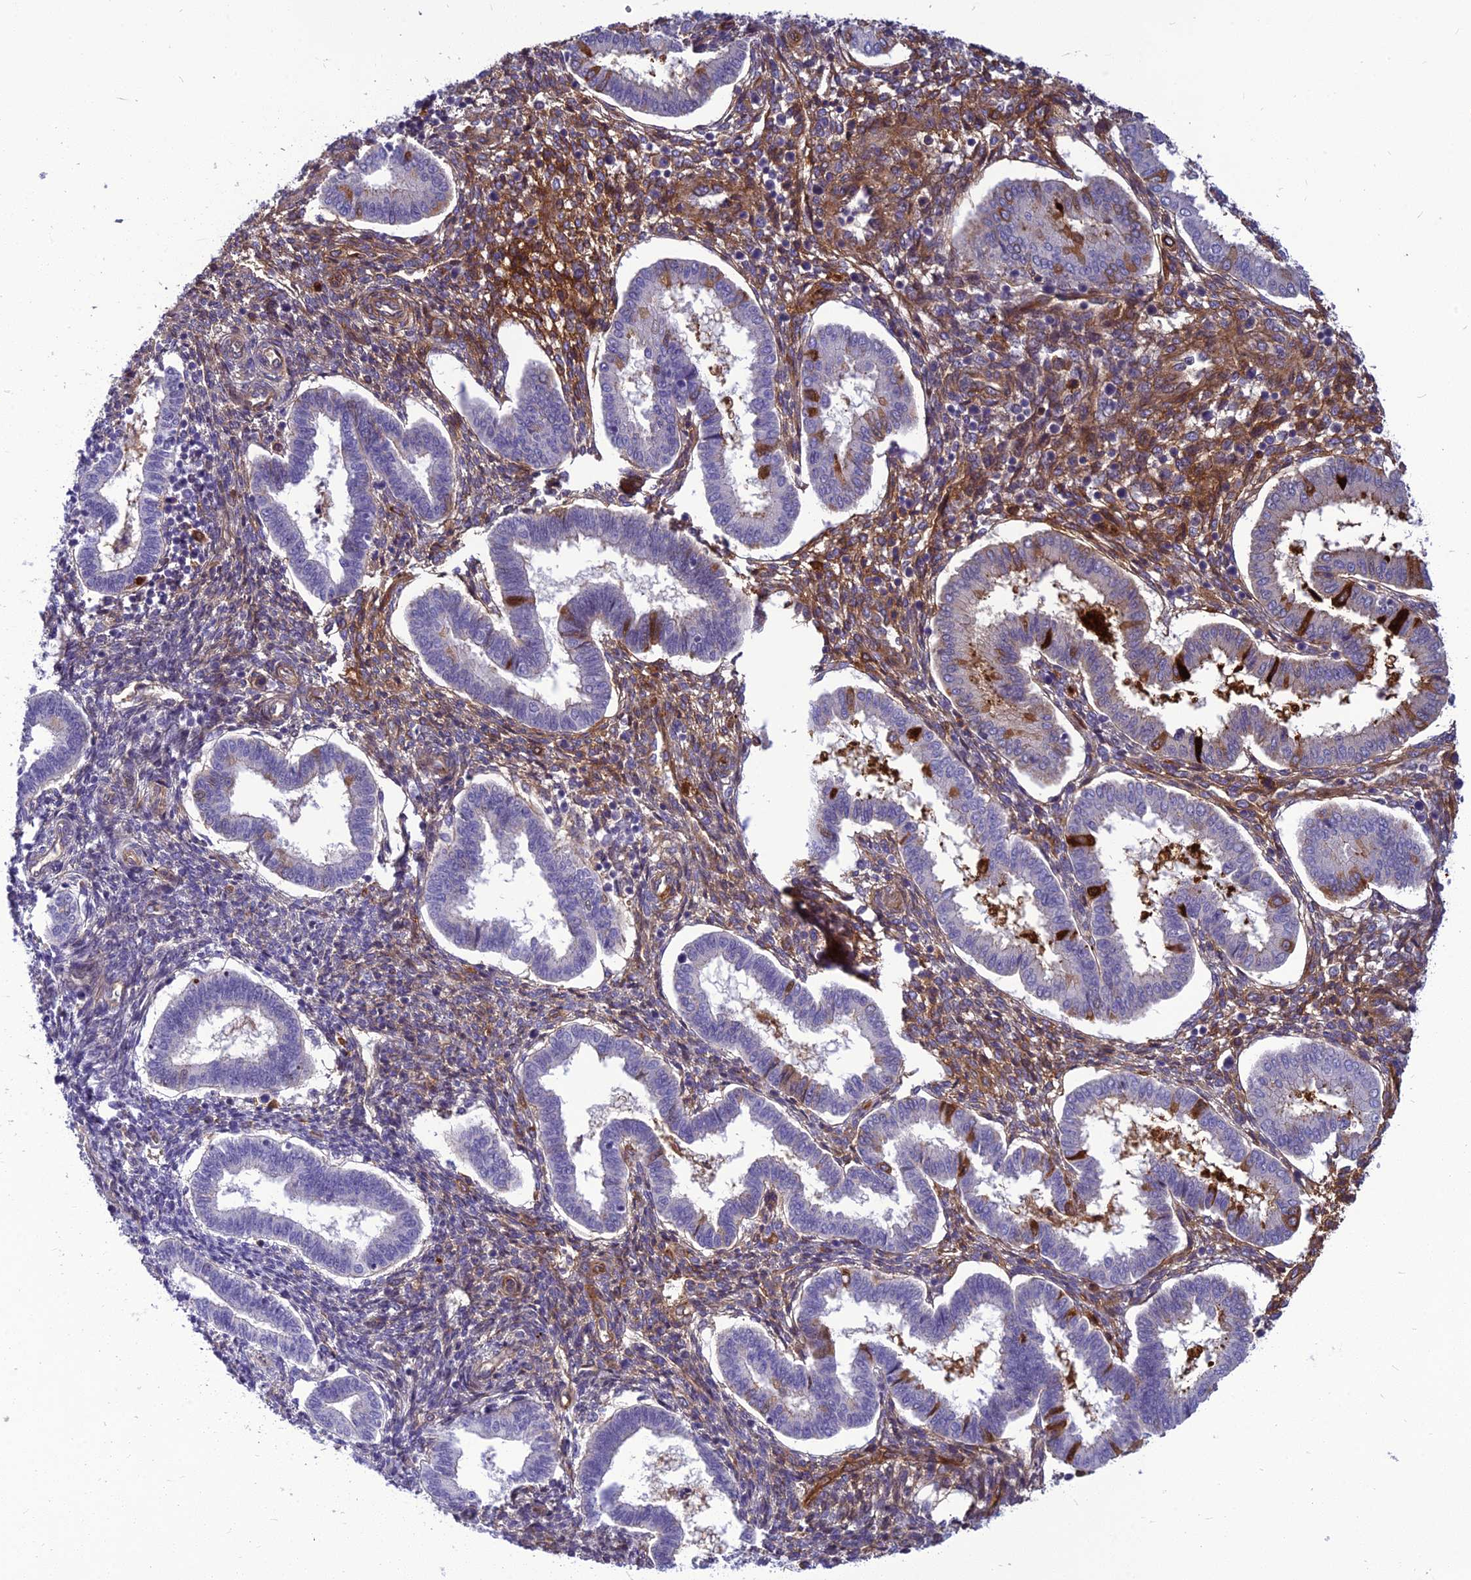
{"staining": {"intensity": "moderate", "quantity": "25%-75%", "location": "cytoplasmic/membranous"}, "tissue": "endometrium", "cell_type": "Cells in endometrial stroma", "image_type": "normal", "snomed": [{"axis": "morphology", "description": "Normal tissue, NOS"}, {"axis": "topography", "description": "Endometrium"}], "caption": "A photomicrograph of human endometrium stained for a protein exhibits moderate cytoplasmic/membranous brown staining in cells in endometrial stroma.", "gene": "CLEC11A", "patient": {"sex": "female", "age": 24}}